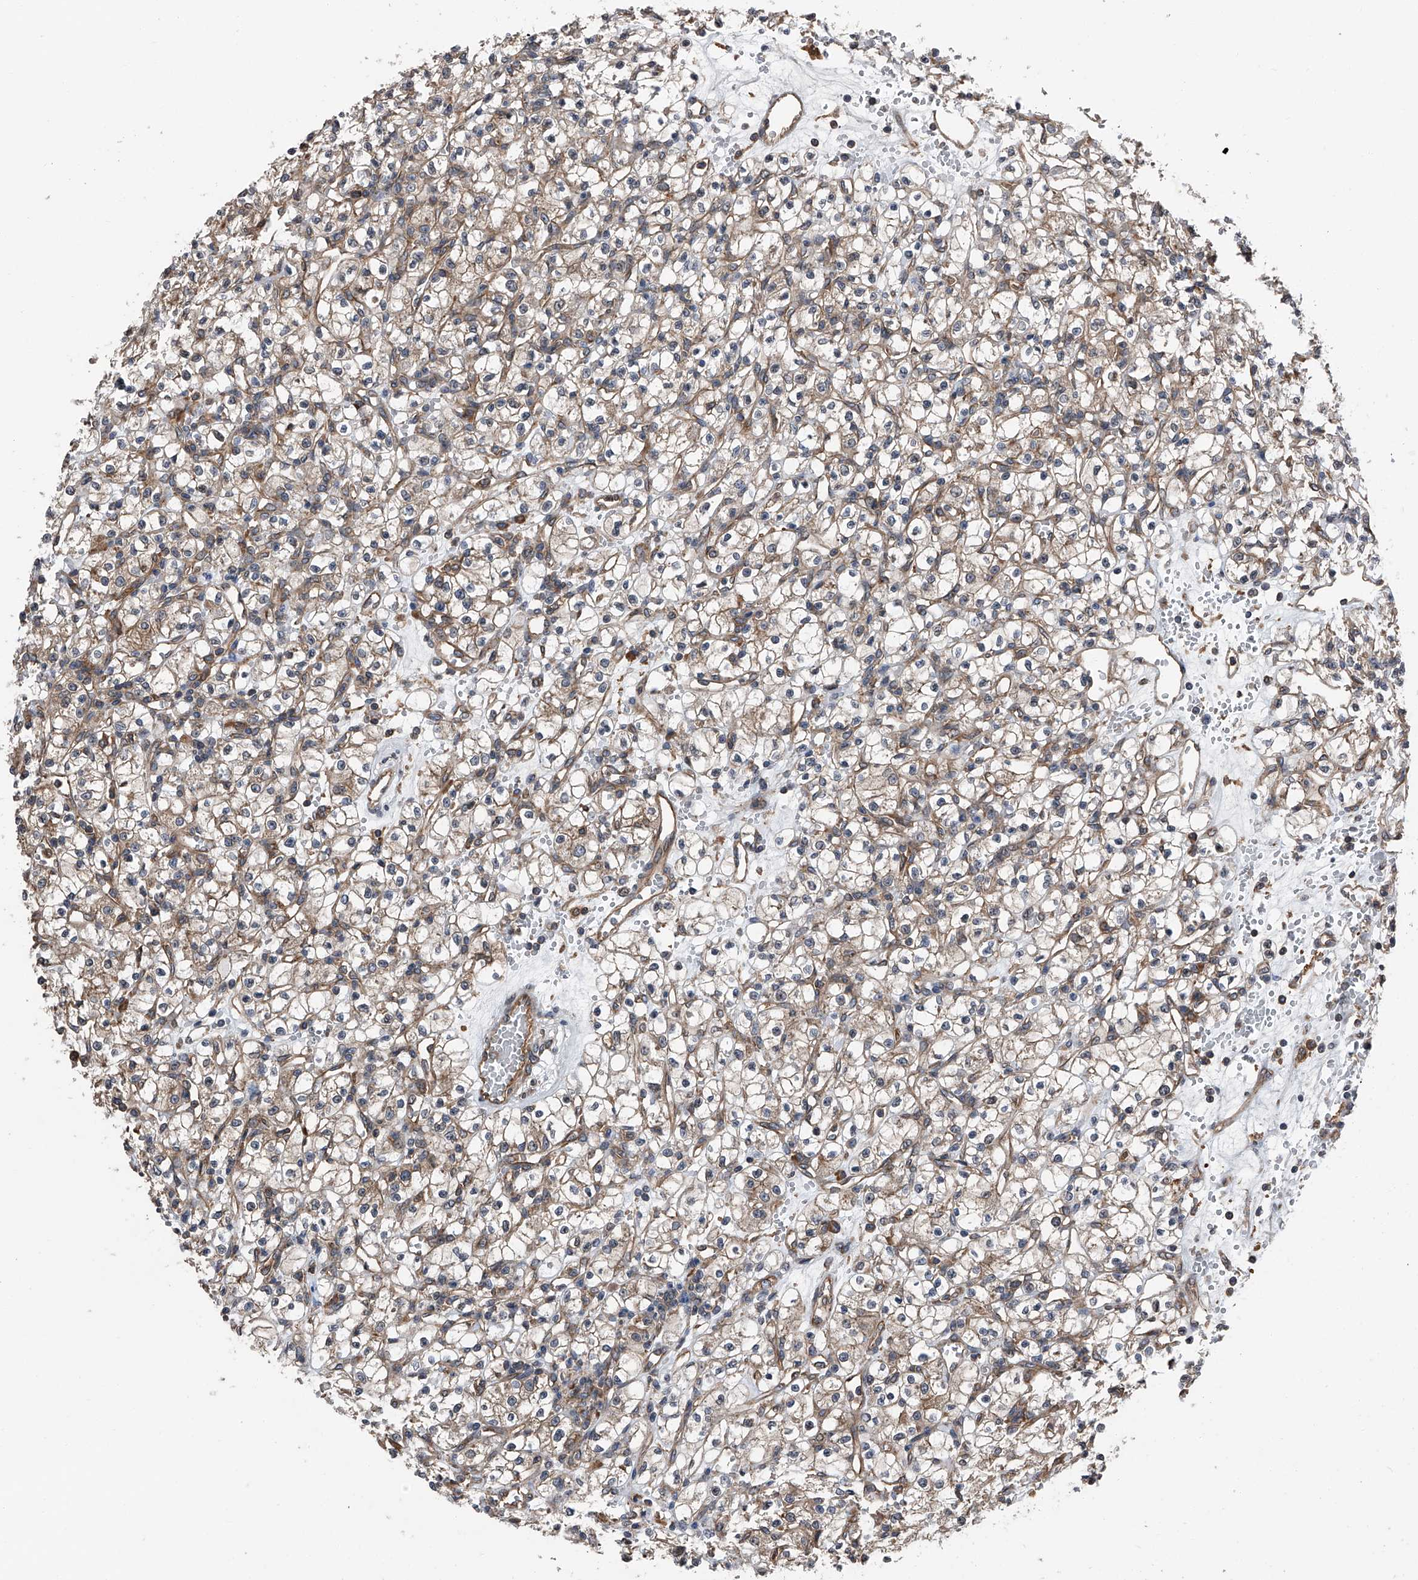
{"staining": {"intensity": "weak", "quantity": "25%-75%", "location": "cytoplasmic/membranous"}, "tissue": "renal cancer", "cell_type": "Tumor cells", "image_type": "cancer", "snomed": [{"axis": "morphology", "description": "Adenocarcinoma, NOS"}, {"axis": "topography", "description": "Kidney"}], "caption": "Adenocarcinoma (renal) stained with a brown dye exhibits weak cytoplasmic/membranous positive staining in approximately 25%-75% of tumor cells.", "gene": "KCNJ2", "patient": {"sex": "female", "age": 59}}